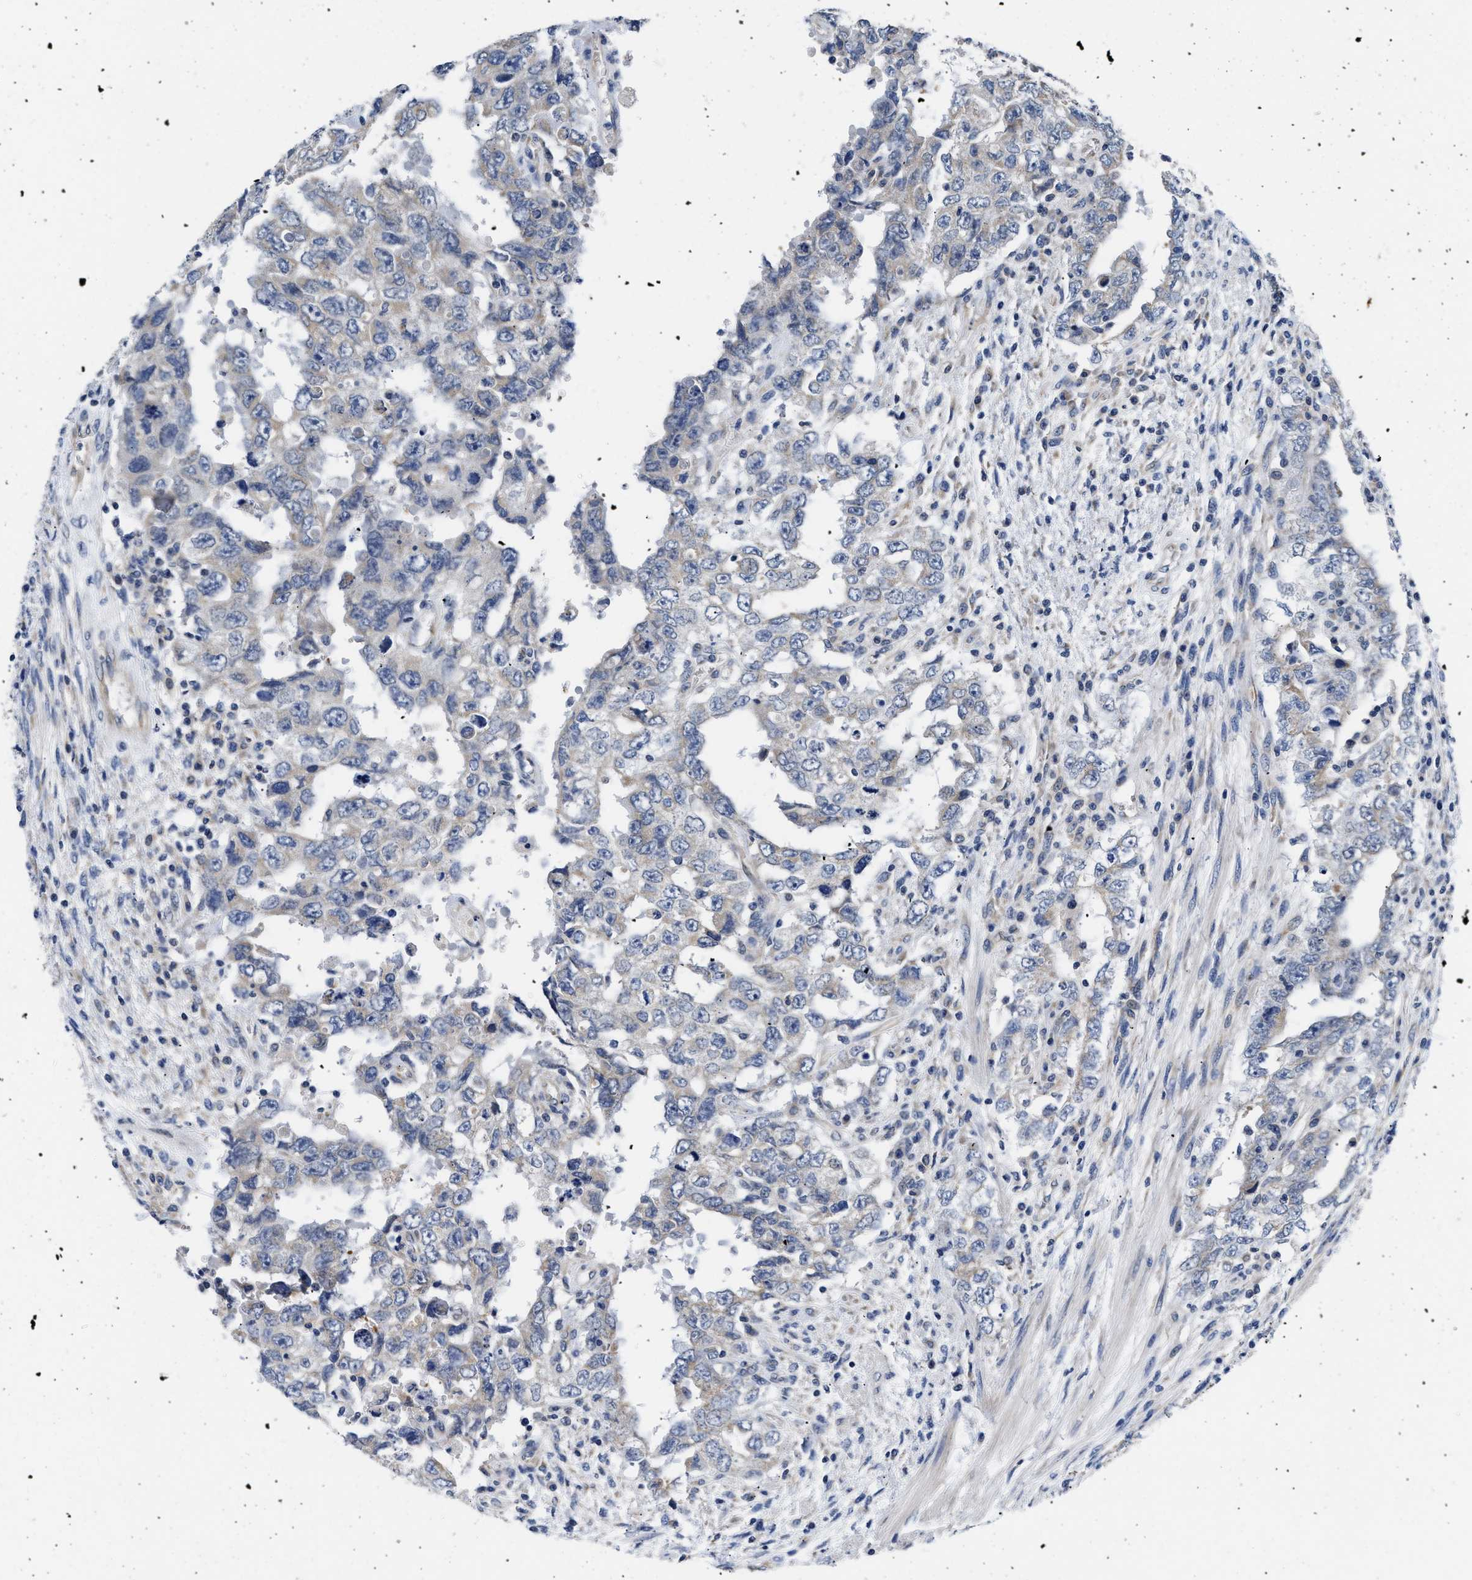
{"staining": {"intensity": "weak", "quantity": "<25%", "location": "cytoplasmic/membranous"}, "tissue": "testis cancer", "cell_type": "Tumor cells", "image_type": "cancer", "snomed": [{"axis": "morphology", "description": "Carcinoma, Embryonal, NOS"}, {"axis": "topography", "description": "Testis"}], "caption": "Human testis cancer (embryonal carcinoma) stained for a protein using IHC reveals no expression in tumor cells.", "gene": "RINT1", "patient": {"sex": "male", "age": 26}}